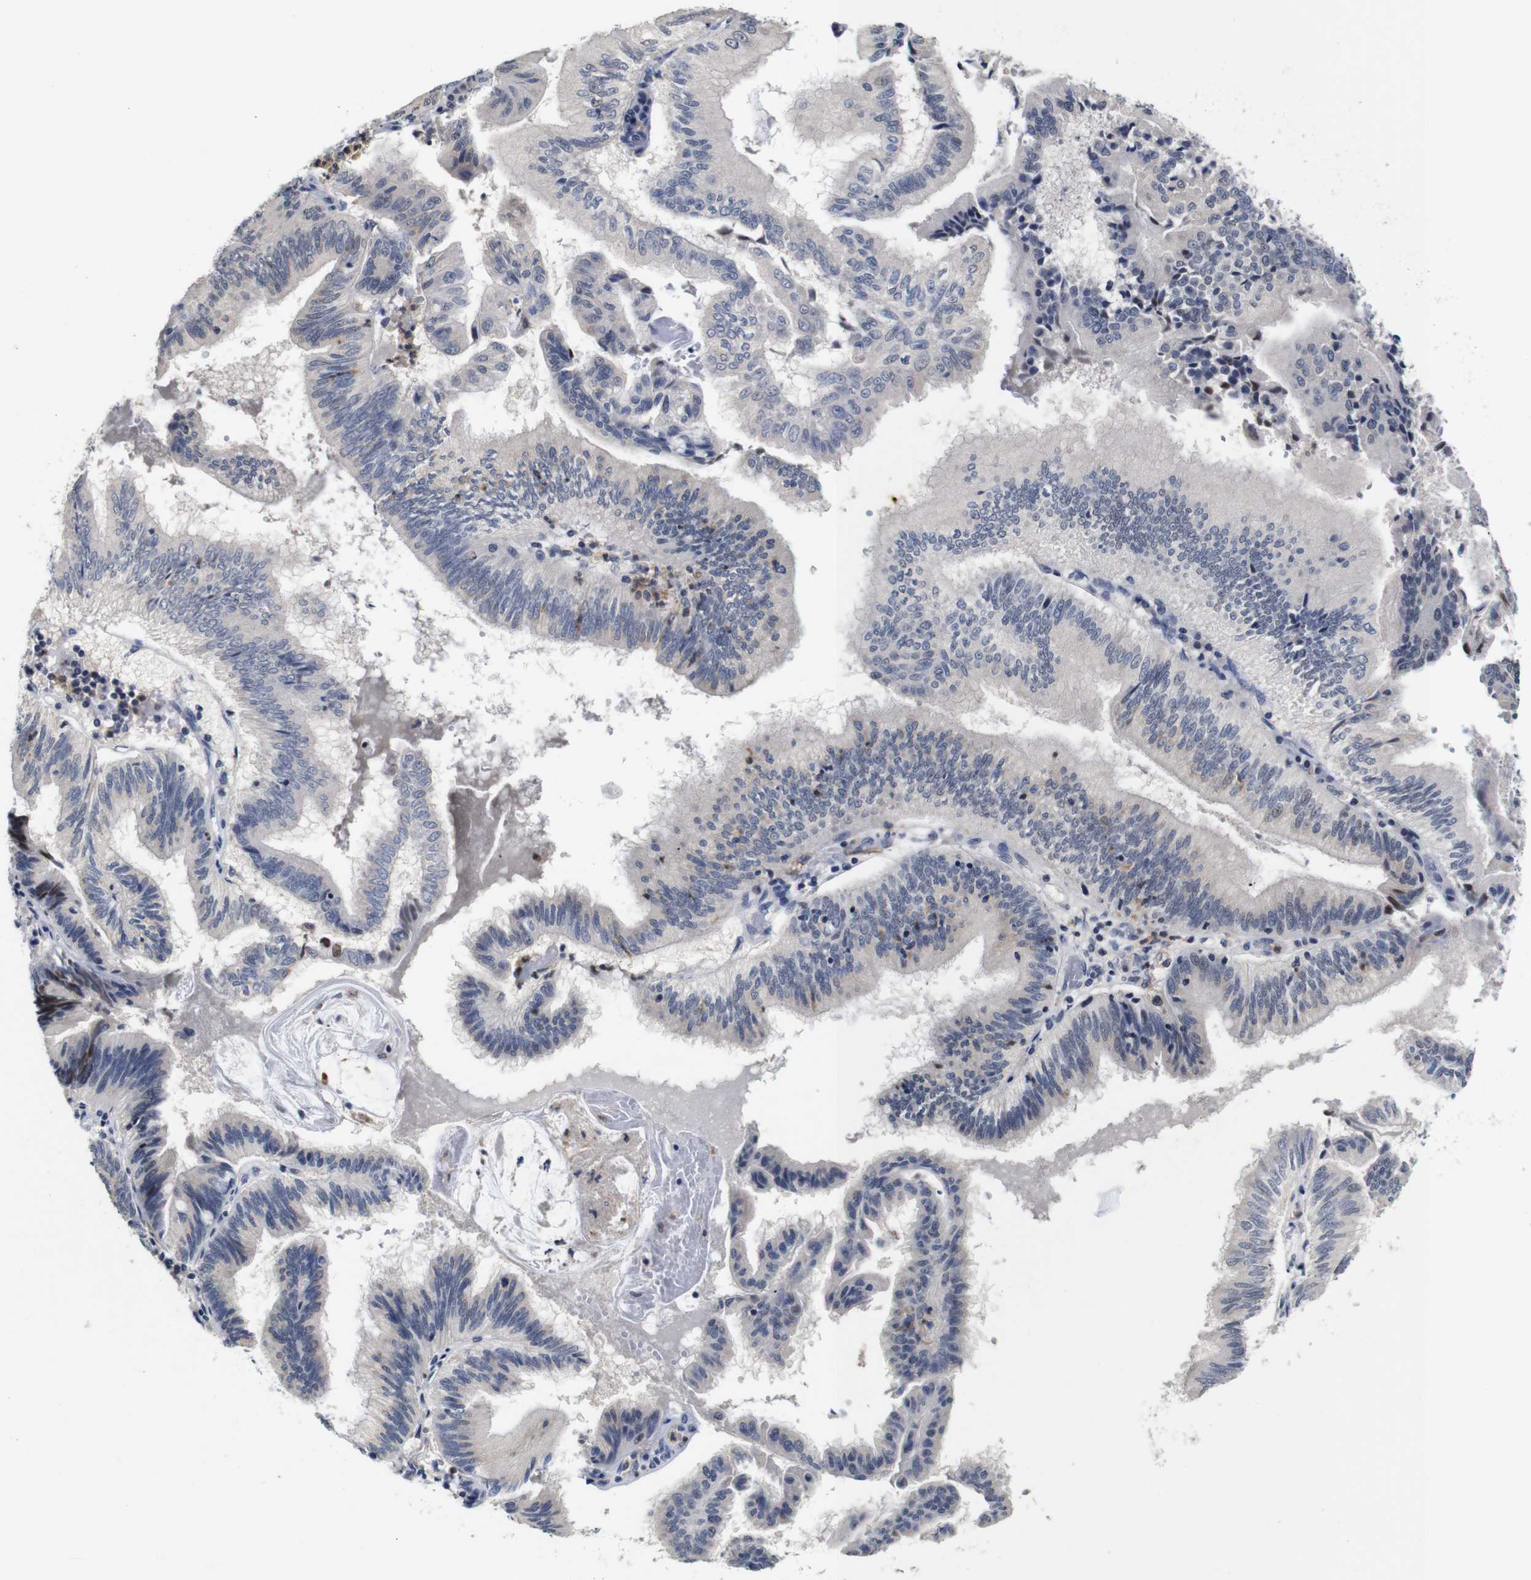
{"staining": {"intensity": "moderate", "quantity": "<25%", "location": "cytoplasmic/membranous"}, "tissue": "pancreatic cancer", "cell_type": "Tumor cells", "image_type": "cancer", "snomed": [{"axis": "morphology", "description": "Adenocarcinoma, NOS"}, {"axis": "topography", "description": "Pancreas"}], "caption": "Moderate cytoplasmic/membranous positivity for a protein is seen in about <25% of tumor cells of pancreatic cancer (adenocarcinoma) using IHC.", "gene": "NTRK3", "patient": {"sex": "male", "age": 82}}